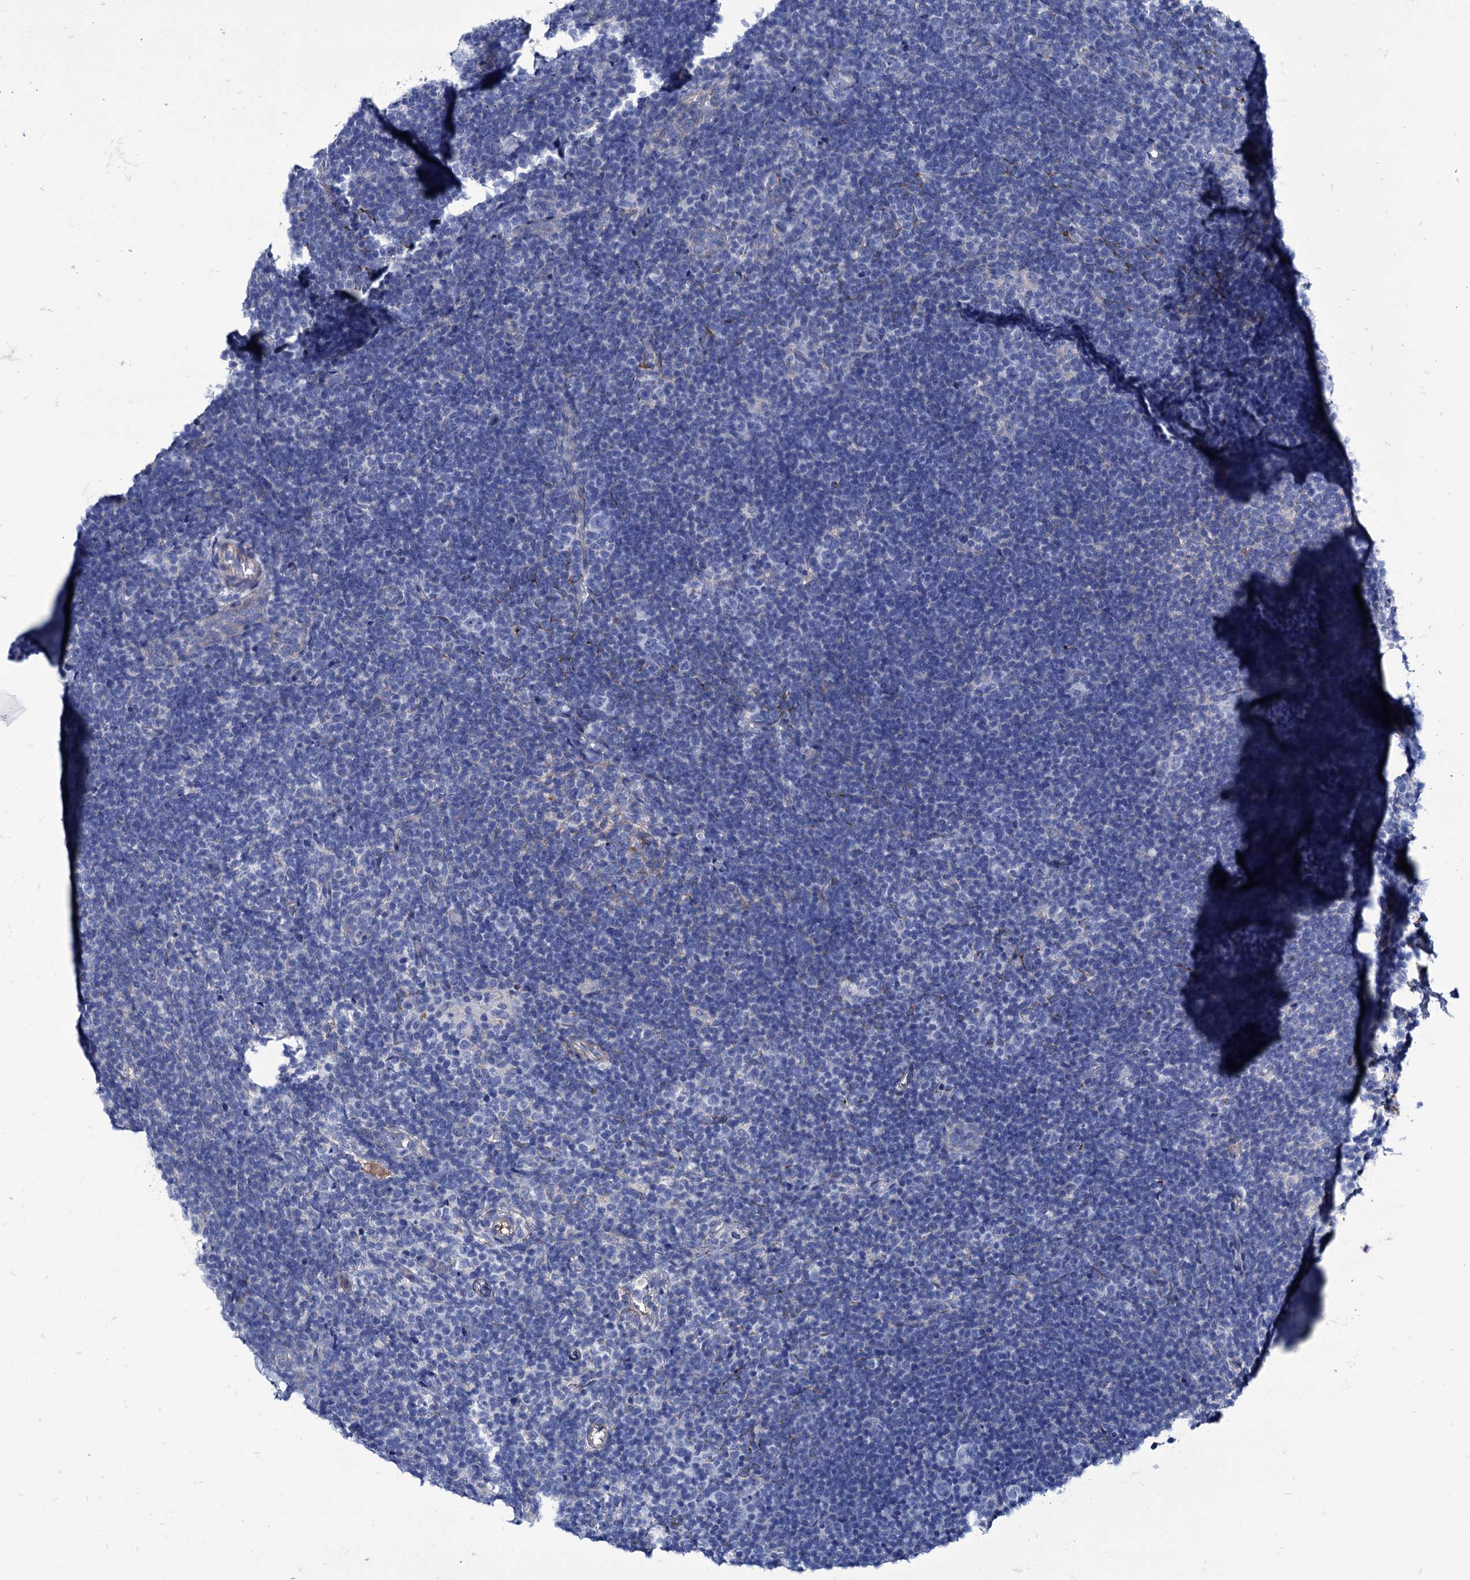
{"staining": {"intensity": "negative", "quantity": "none", "location": "none"}, "tissue": "lymphoma", "cell_type": "Tumor cells", "image_type": "cancer", "snomed": [{"axis": "morphology", "description": "Hodgkin's disease, NOS"}, {"axis": "topography", "description": "Lymph node"}], "caption": "This photomicrograph is of Hodgkin's disease stained with immunohistochemistry to label a protein in brown with the nuclei are counter-stained blue. There is no staining in tumor cells. Brightfield microscopy of IHC stained with DAB (3,3'-diaminobenzidine) (brown) and hematoxylin (blue), captured at high magnification.", "gene": "AXL", "patient": {"sex": "female", "age": 57}}